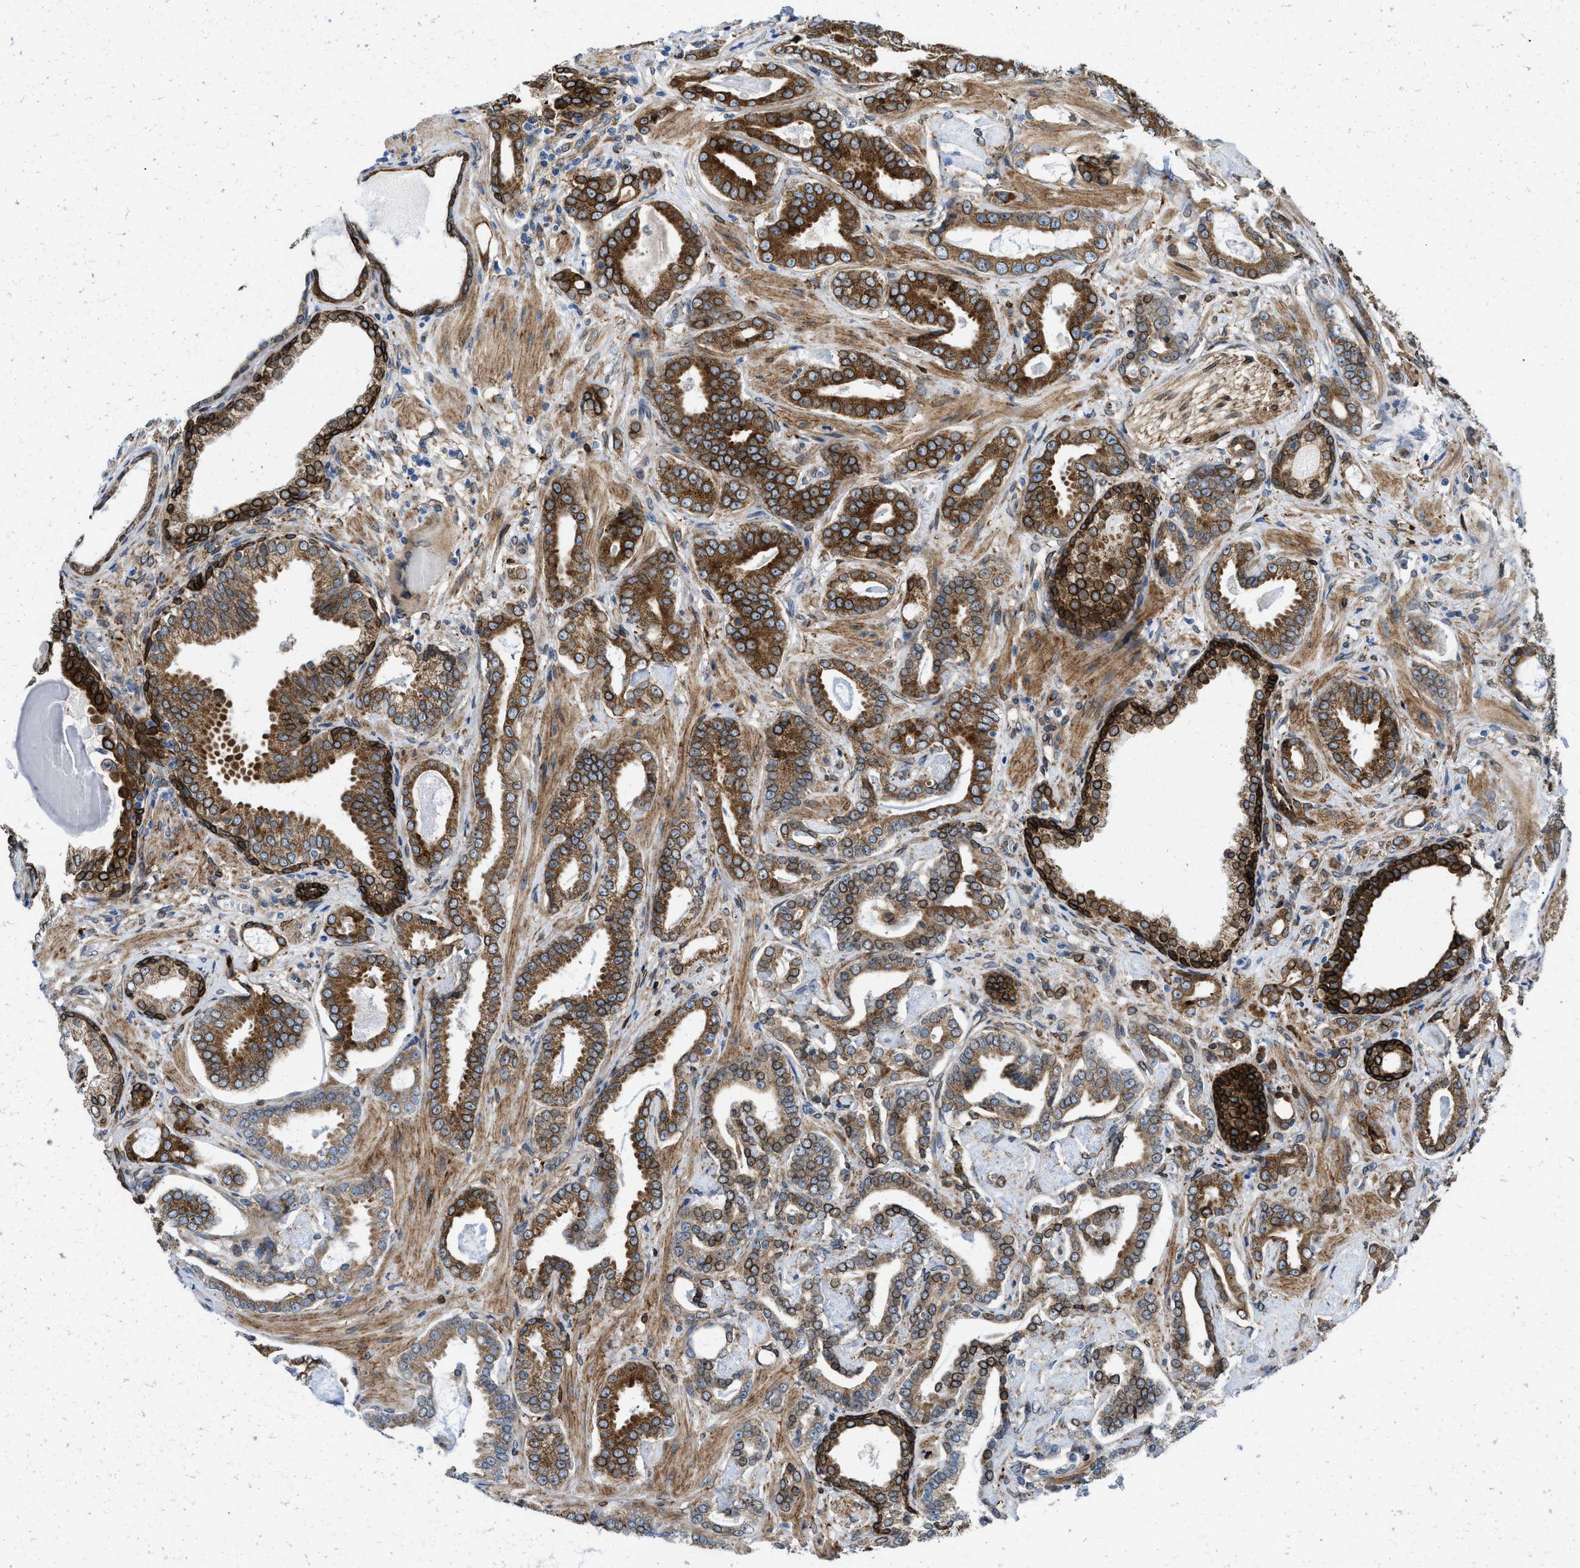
{"staining": {"intensity": "strong", "quantity": ">75%", "location": "cytoplasmic/membranous"}, "tissue": "prostate cancer", "cell_type": "Tumor cells", "image_type": "cancer", "snomed": [{"axis": "morphology", "description": "Adenocarcinoma, Low grade"}, {"axis": "topography", "description": "Prostate"}], "caption": "Tumor cells exhibit high levels of strong cytoplasmic/membranous staining in about >75% of cells in human prostate cancer. The staining was performed using DAB, with brown indicating positive protein expression. Nuclei are stained blue with hematoxylin.", "gene": "ERLIN2", "patient": {"sex": "male", "age": 53}}